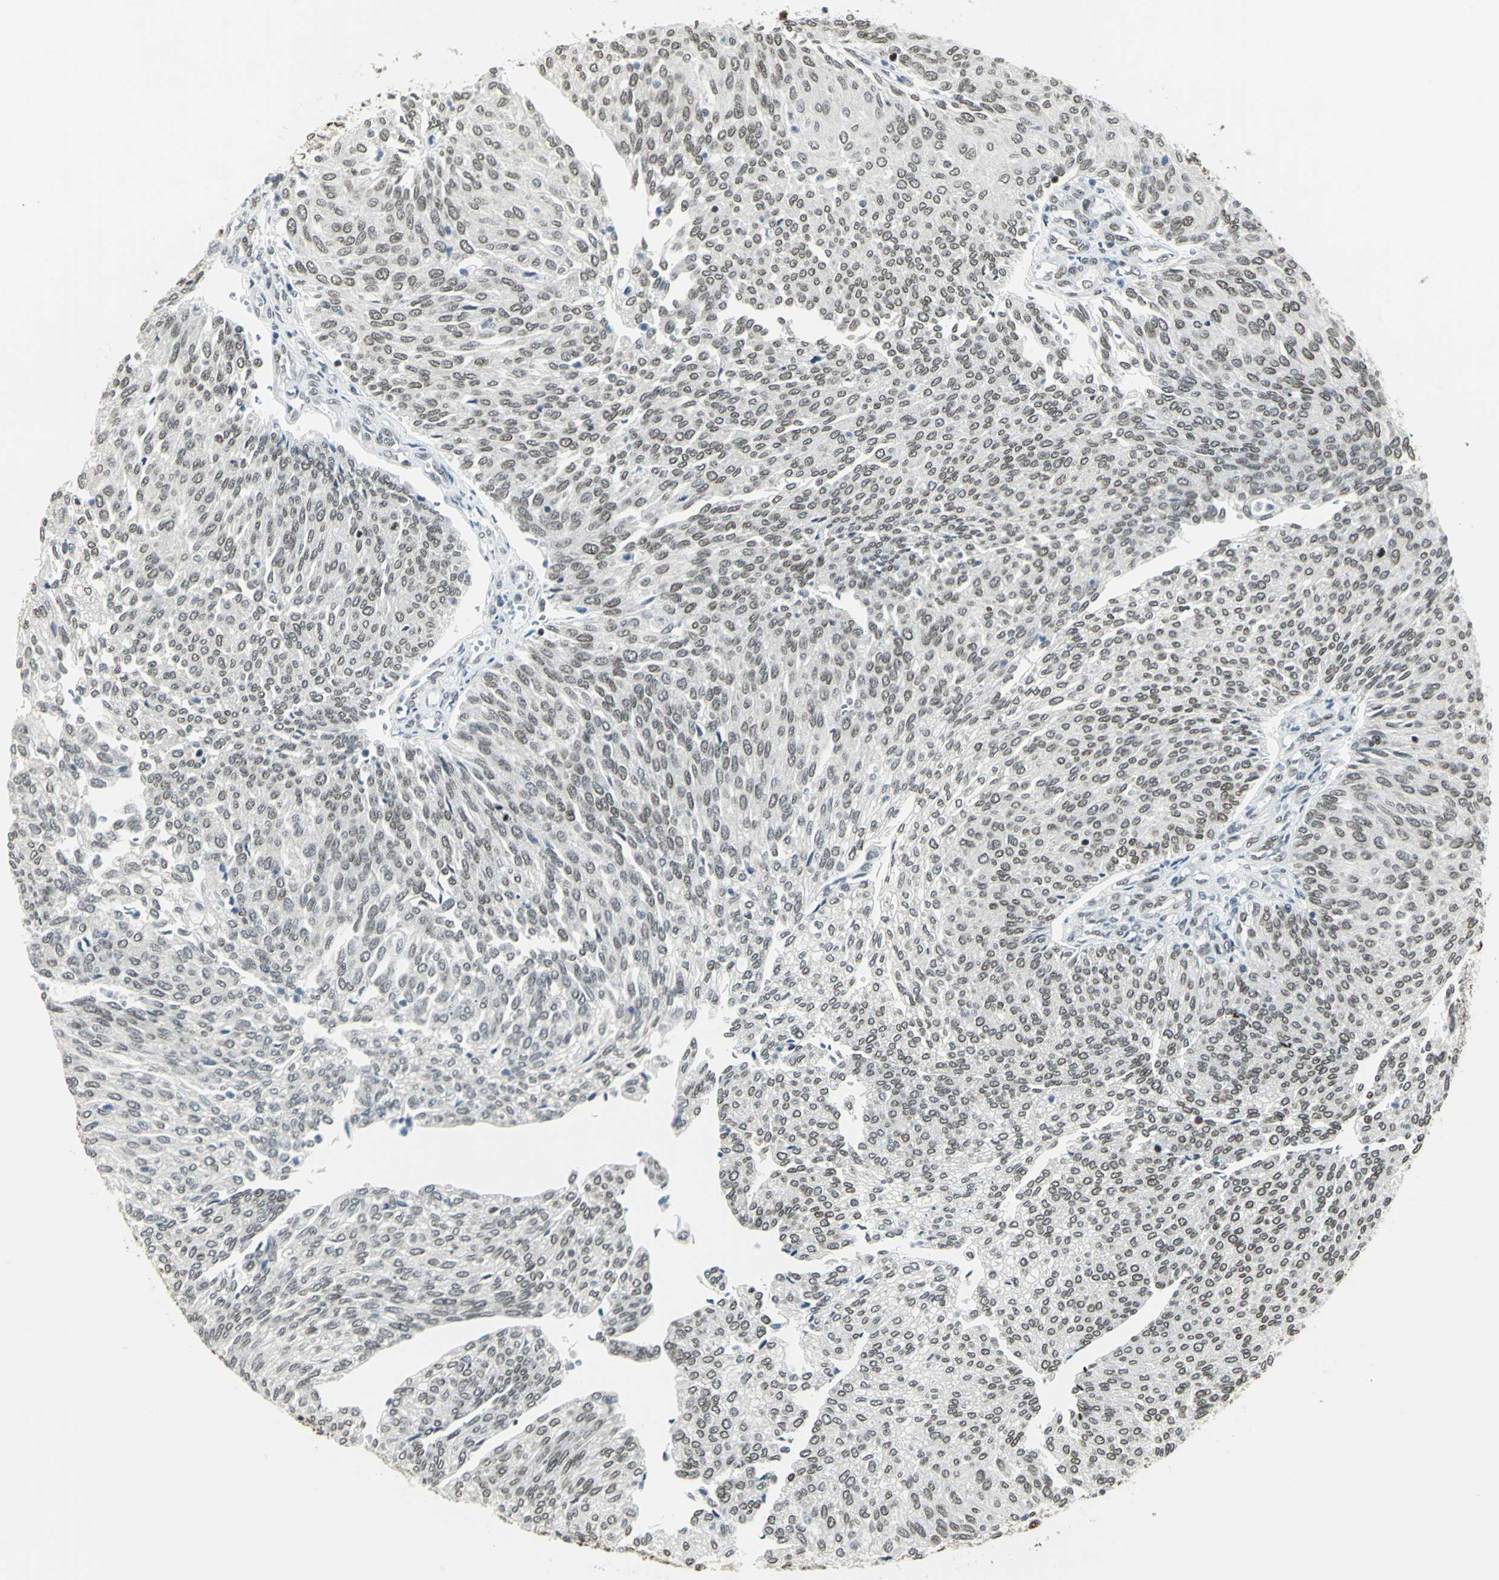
{"staining": {"intensity": "moderate", "quantity": ">75%", "location": "nuclear"}, "tissue": "urothelial cancer", "cell_type": "Tumor cells", "image_type": "cancer", "snomed": [{"axis": "morphology", "description": "Urothelial carcinoma, Low grade"}, {"axis": "topography", "description": "Urinary bladder"}], "caption": "Immunohistochemical staining of human low-grade urothelial carcinoma shows moderate nuclear protein staining in about >75% of tumor cells.", "gene": "ADNP", "patient": {"sex": "female", "age": 79}}